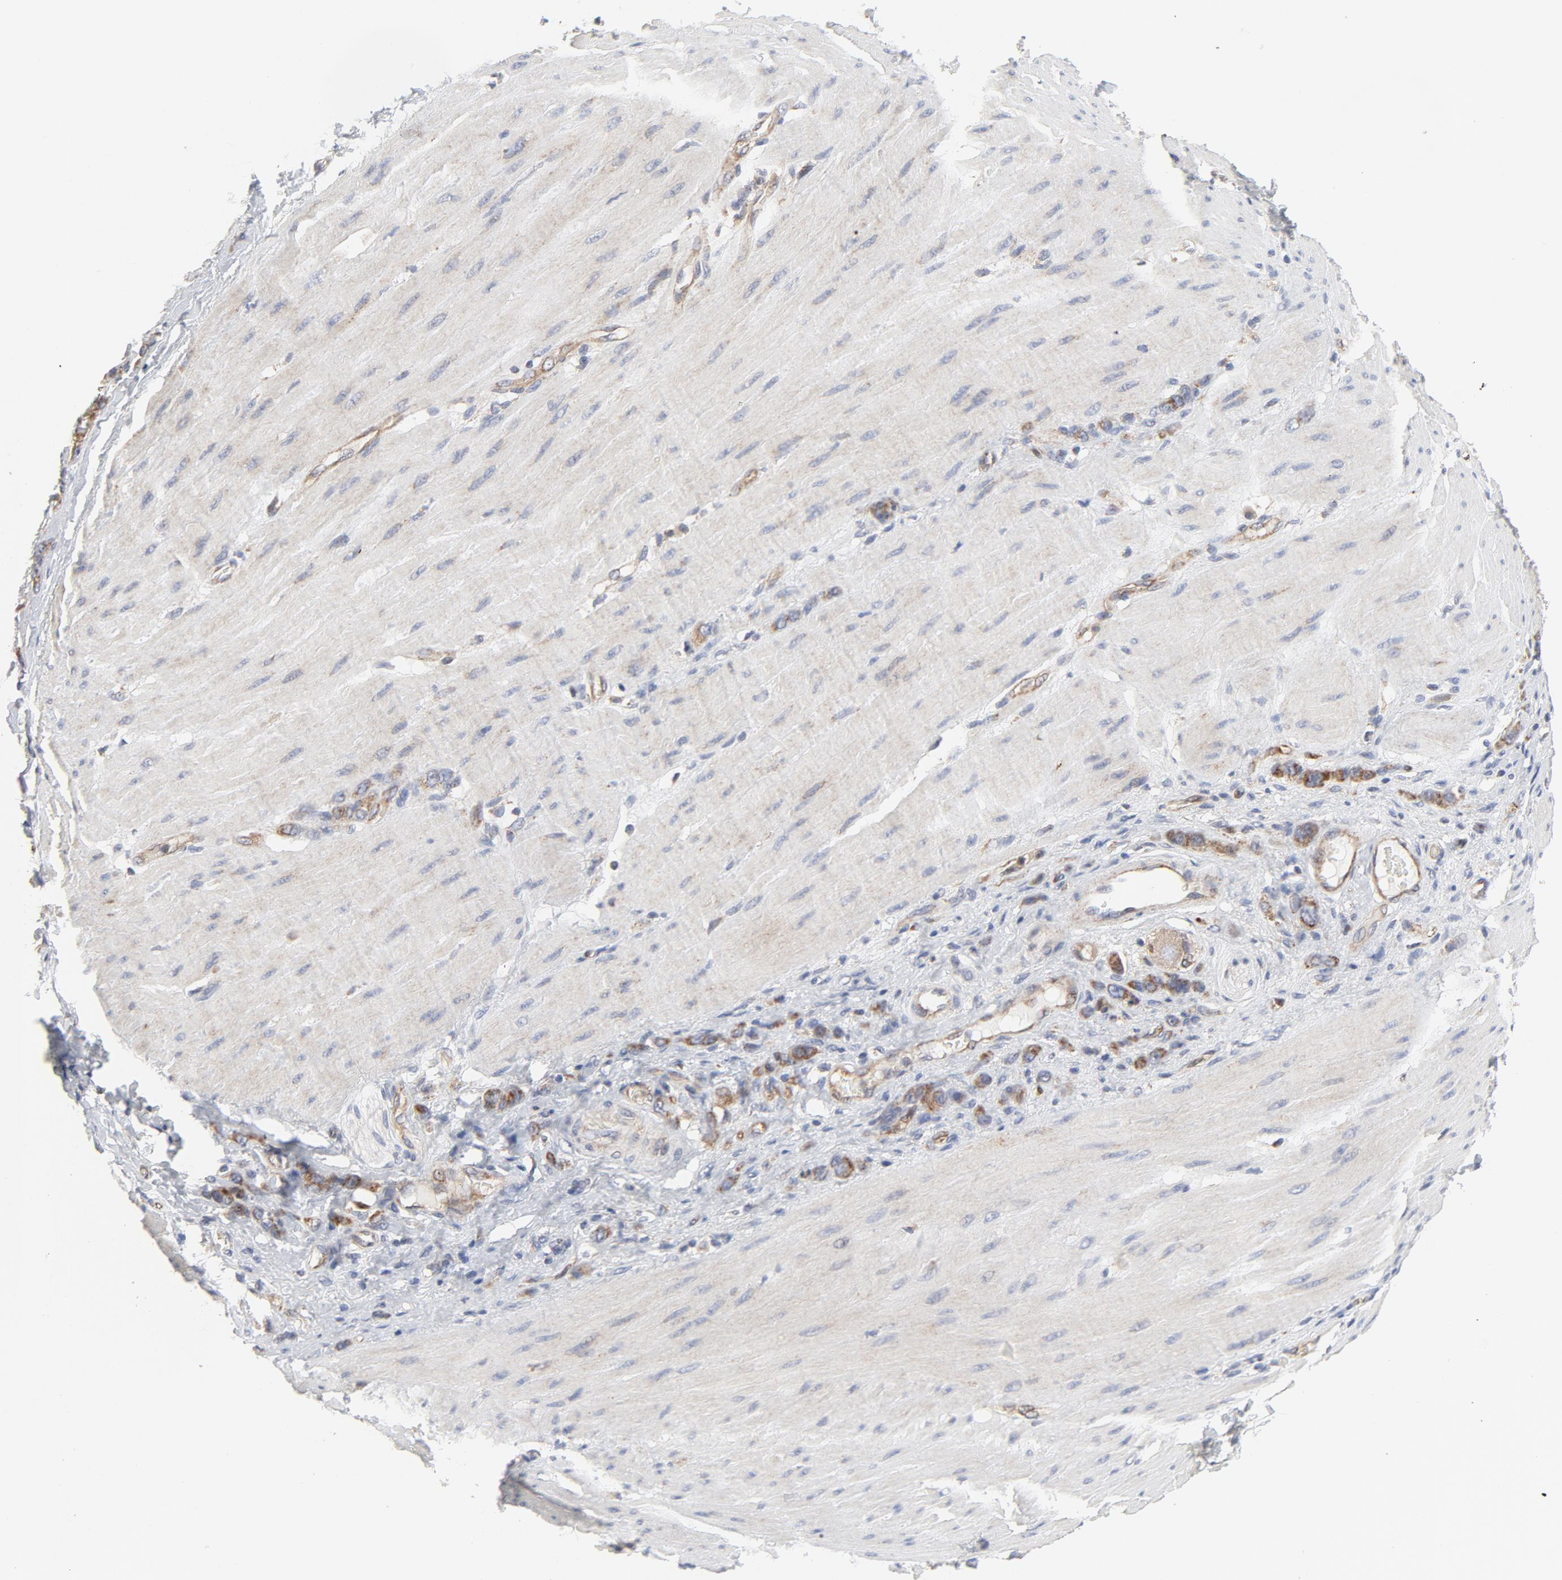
{"staining": {"intensity": "moderate", "quantity": ">75%", "location": "cytoplasmic/membranous"}, "tissue": "stomach cancer", "cell_type": "Tumor cells", "image_type": "cancer", "snomed": [{"axis": "morphology", "description": "Normal tissue, NOS"}, {"axis": "morphology", "description": "Adenocarcinoma, NOS"}, {"axis": "topography", "description": "Stomach"}], "caption": "Immunohistochemistry photomicrograph of adenocarcinoma (stomach) stained for a protein (brown), which demonstrates medium levels of moderate cytoplasmic/membranous expression in approximately >75% of tumor cells.", "gene": "RAPGEF4", "patient": {"sex": "male", "age": 82}}